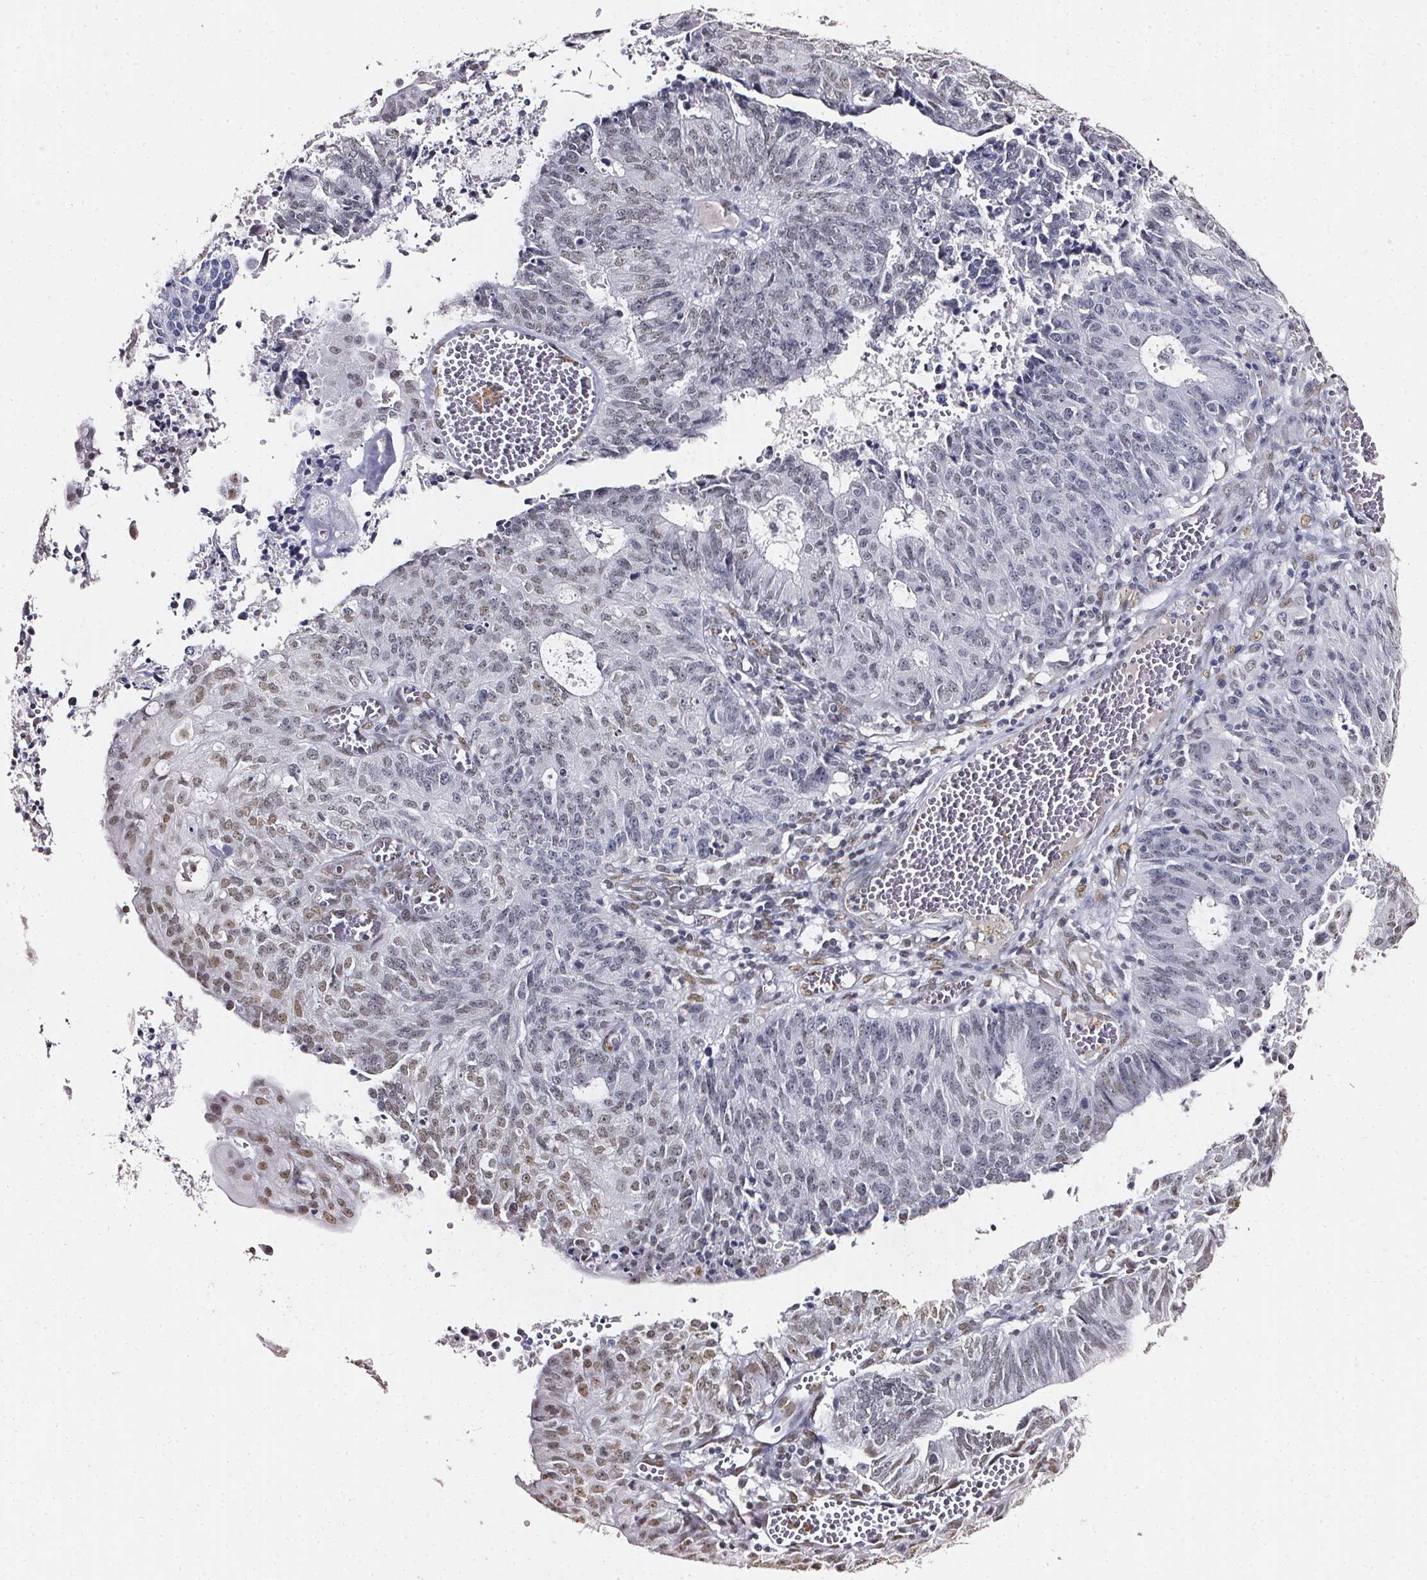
{"staining": {"intensity": "moderate", "quantity": "<25%", "location": "nuclear"}, "tissue": "endometrial cancer", "cell_type": "Tumor cells", "image_type": "cancer", "snomed": [{"axis": "morphology", "description": "Adenocarcinoma, NOS"}, {"axis": "topography", "description": "Endometrium"}], "caption": "An IHC photomicrograph of neoplastic tissue is shown. Protein staining in brown labels moderate nuclear positivity in endometrial adenocarcinoma within tumor cells.", "gene": "GP6", "patient": {"sex": "female", "age": 82}}